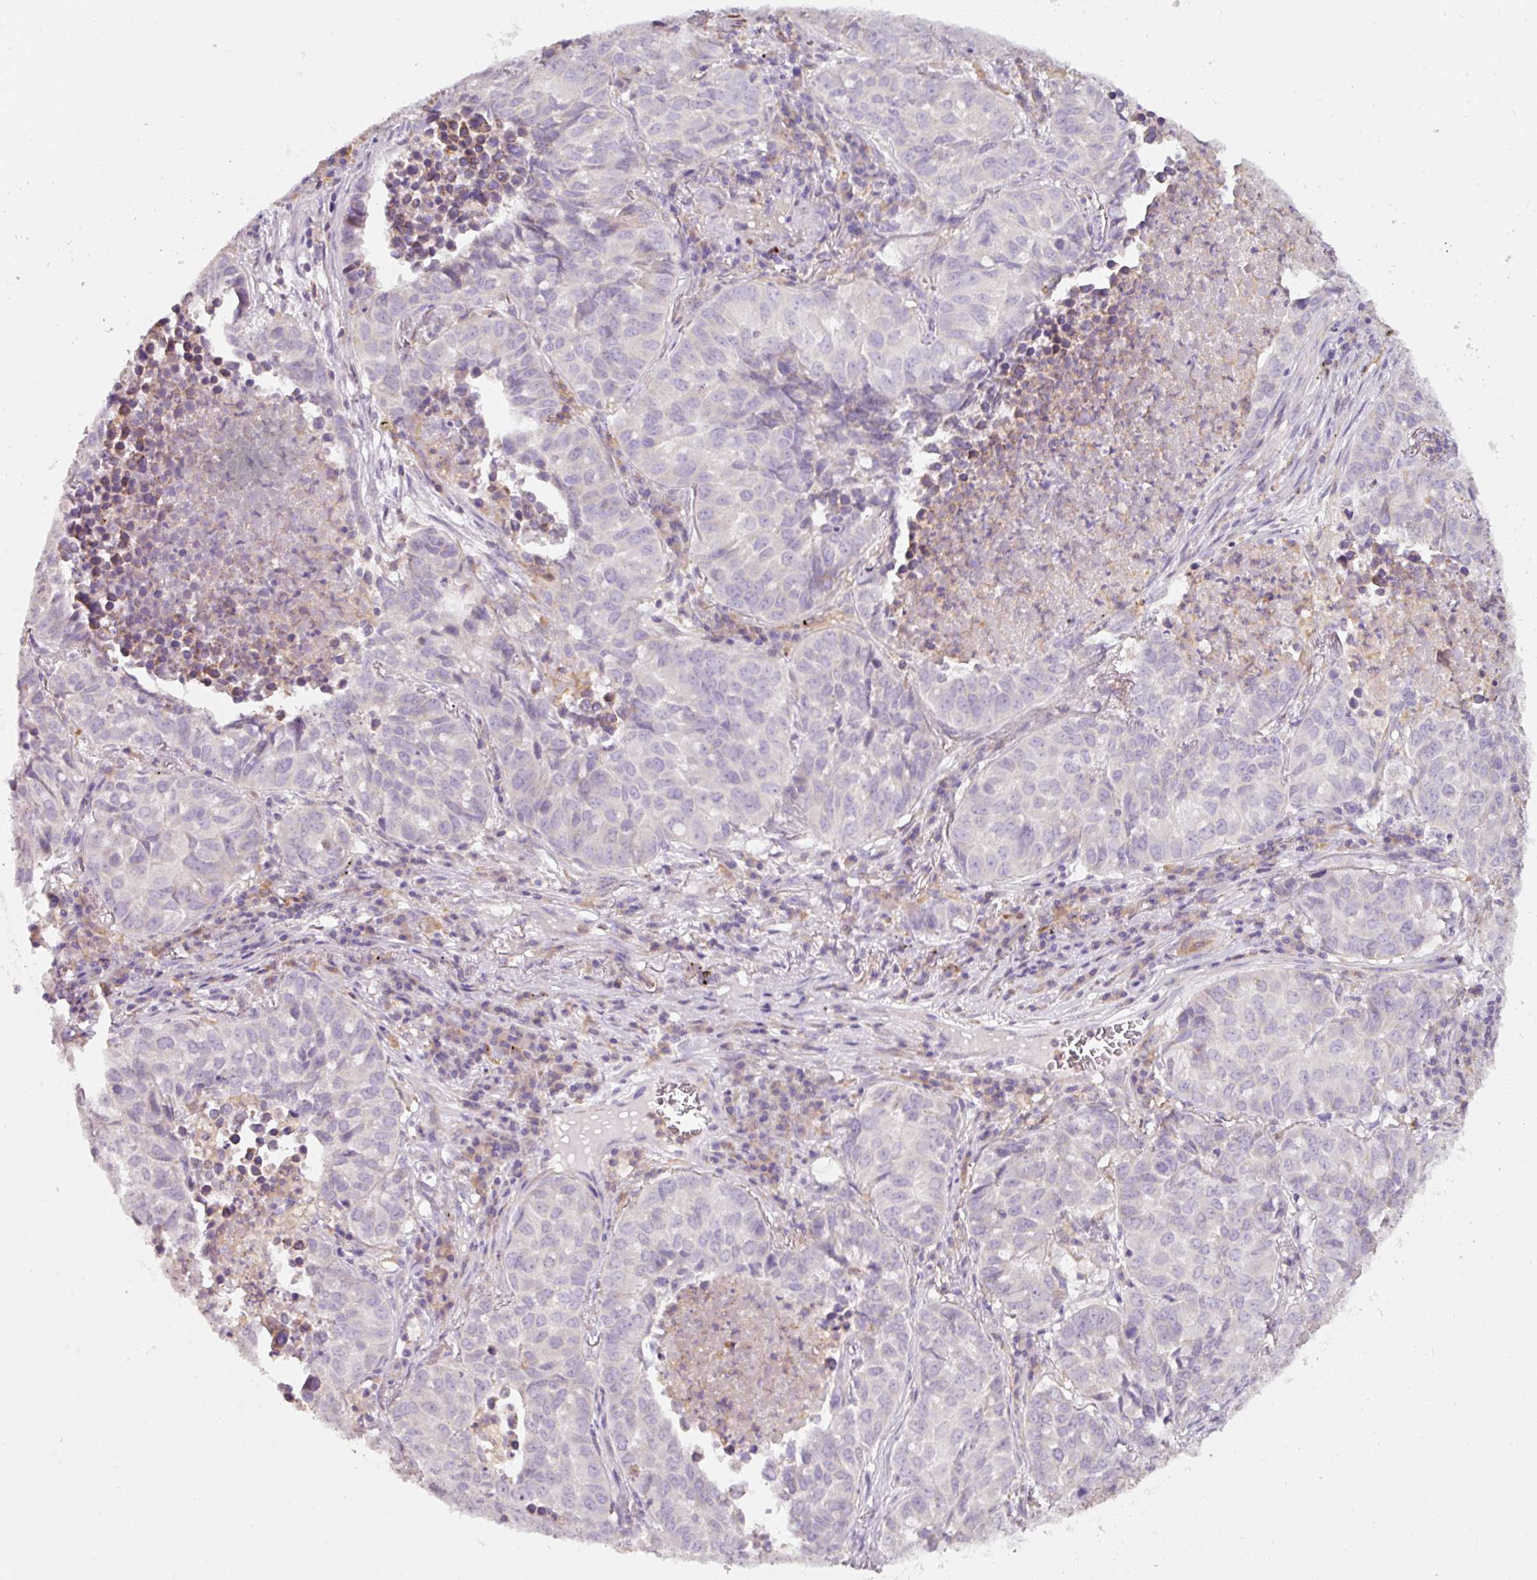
{"staining": {"intensity": "negative", "quantity": "none", "location": "none"}, "tissue": "lung cancer", "cell_type": "Tumor cells", "image_type": "cancer", "snomed": [{"axis": "morphology", "description": "Adenocarcinoma, NOS"}, {"axis": "topography", "description": "Lung"}], "caption": "There is no significant expression in tumor cells of lung adenocarcinoma.", "gene": "IQGAP2", "patient": {"sex": "female", "age": 50}}